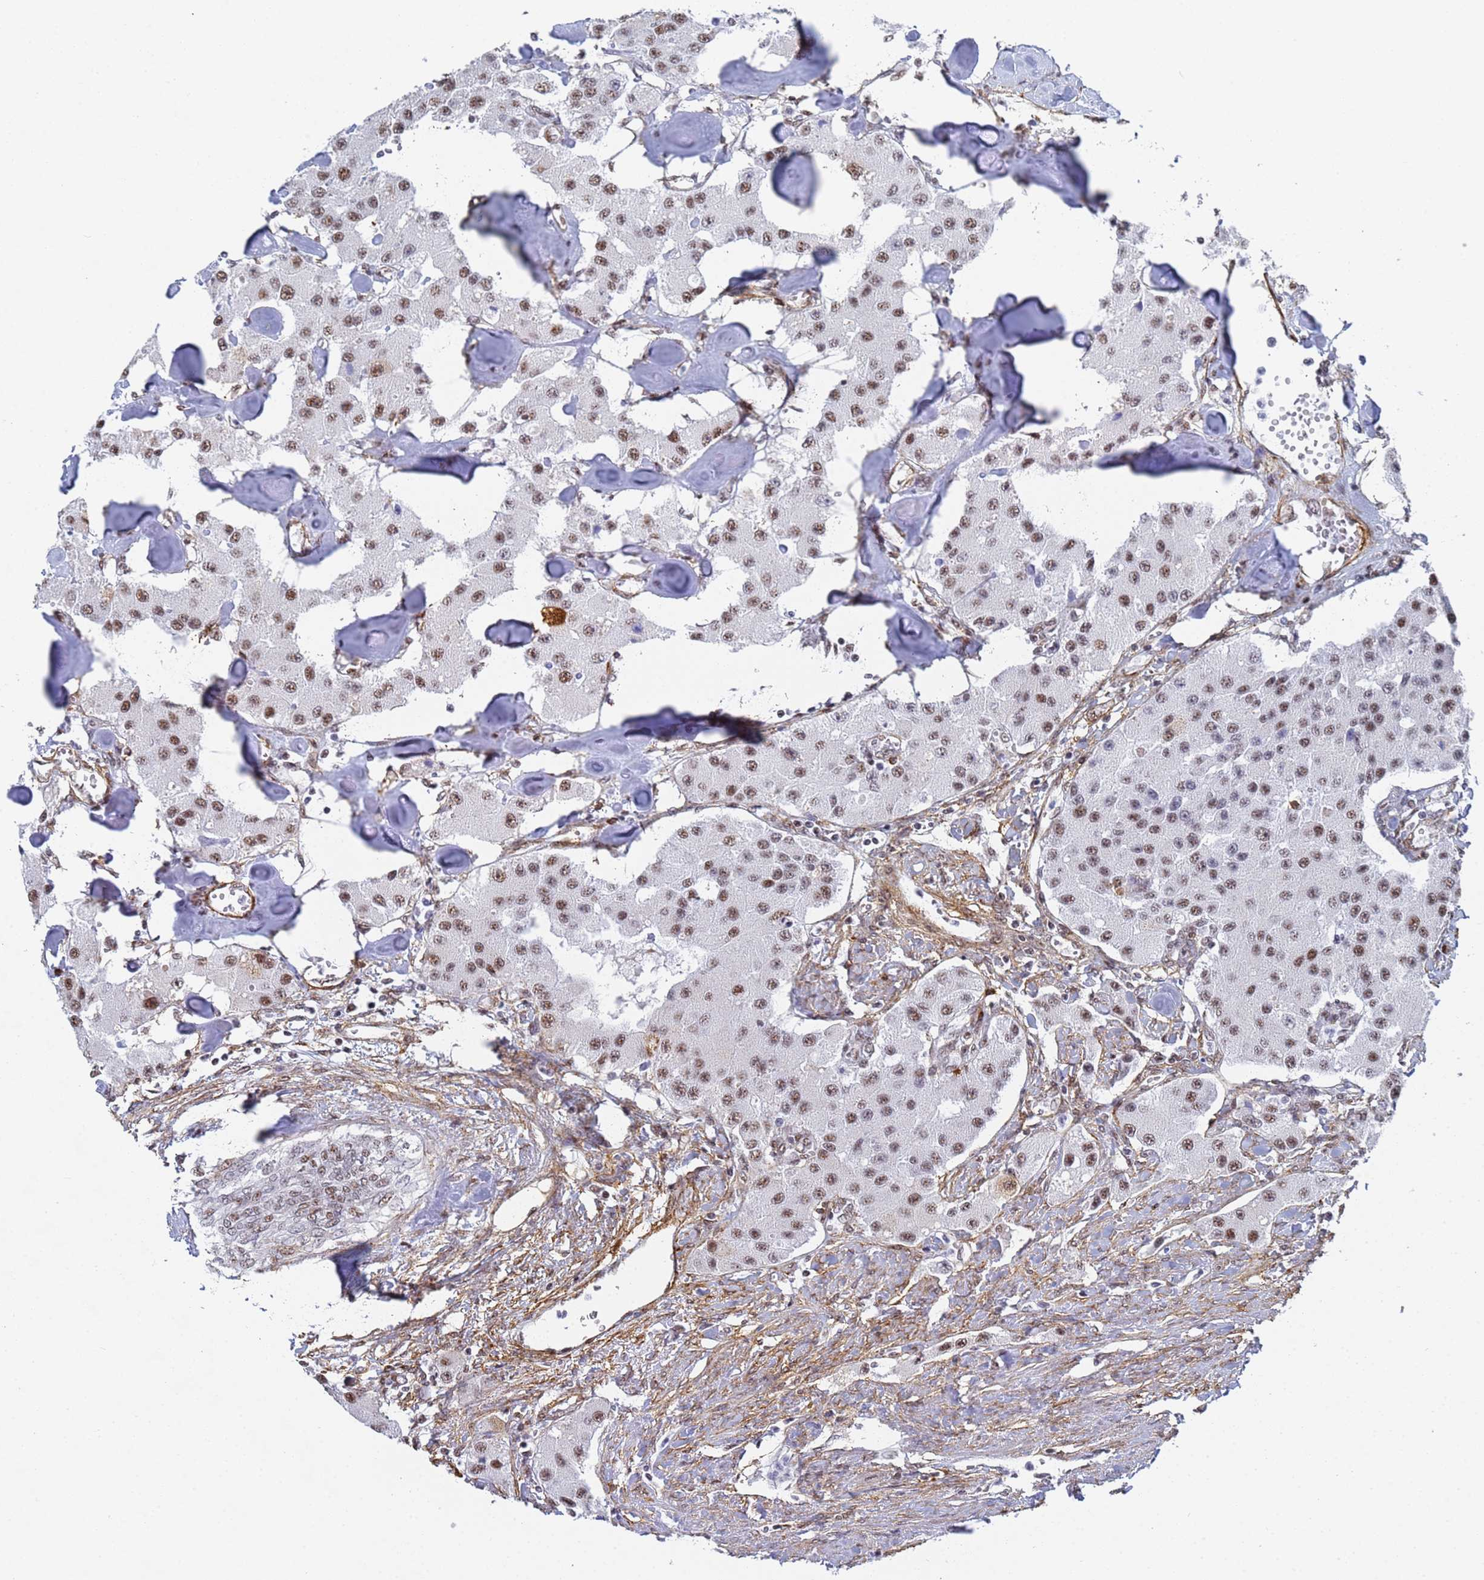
{"staining": {"intensity": "moderate", "quantity": ">75%", "location": "cytoplasmic/membranous,nuclear"}, "tissue": "carcinoid", "cell_type": "Tumor cells", "image_type": "cancer", "snomed": [{"axis": "morphology", "description": "Carcinoid, malignant, NOS"}, {"axis": "topography", "description": "Pancreas"}], "caption": "IHC image of malignant carcinoid stained for a protein (brown), which exhibits medium levels of moderate cytoplasmic/membranous and nuclear positivity in approximately >75% of tumor cells.", "gene": "PRRT4", "patient": {"sex": "male", "age": 41}}